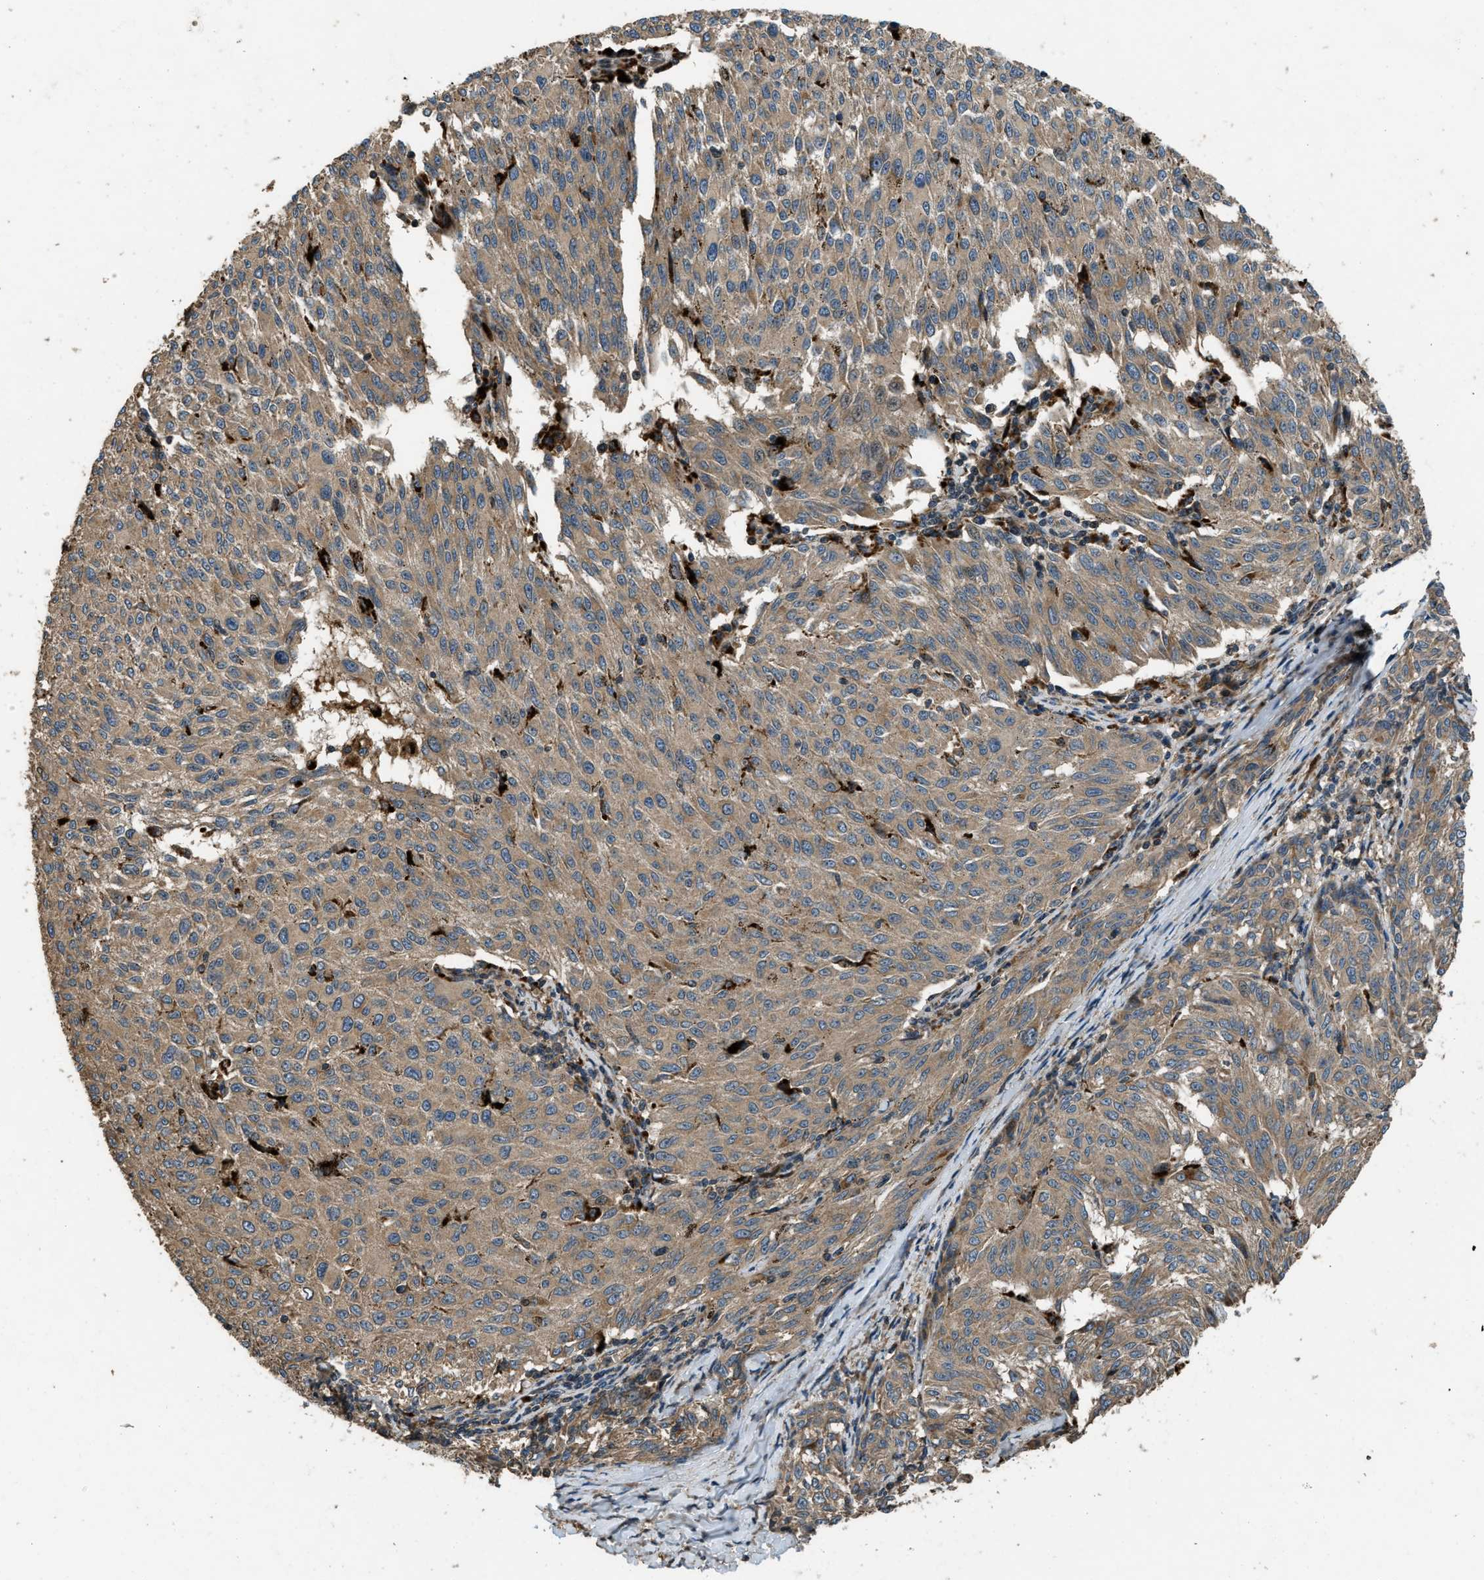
{"staining": {"intensity": "moderate", "quantity": ">75%", "location": "cytoplasmic/membranous"}, "tissue": "melanoma", "cell_type": "Tumor cells", "image_type": "cancer", "snomed": [{"axis": "morphology", "description": "Malignant melanoma, NOS"}, {"axis": "topography", "description": "Skin"}], "caption": "High-magnification brightfield microscopy of malignant melanoma stained with DAB (3,3'-diaminobenzidine) (brown) and counterstained with hematoxylin (blue). tumor cells exhibit moderate cytoplasmic/membranous positivity is appreciated in approximately>75% of cells.", "gene": "GGH", "patient": {"sex": "female", "age": 72}}